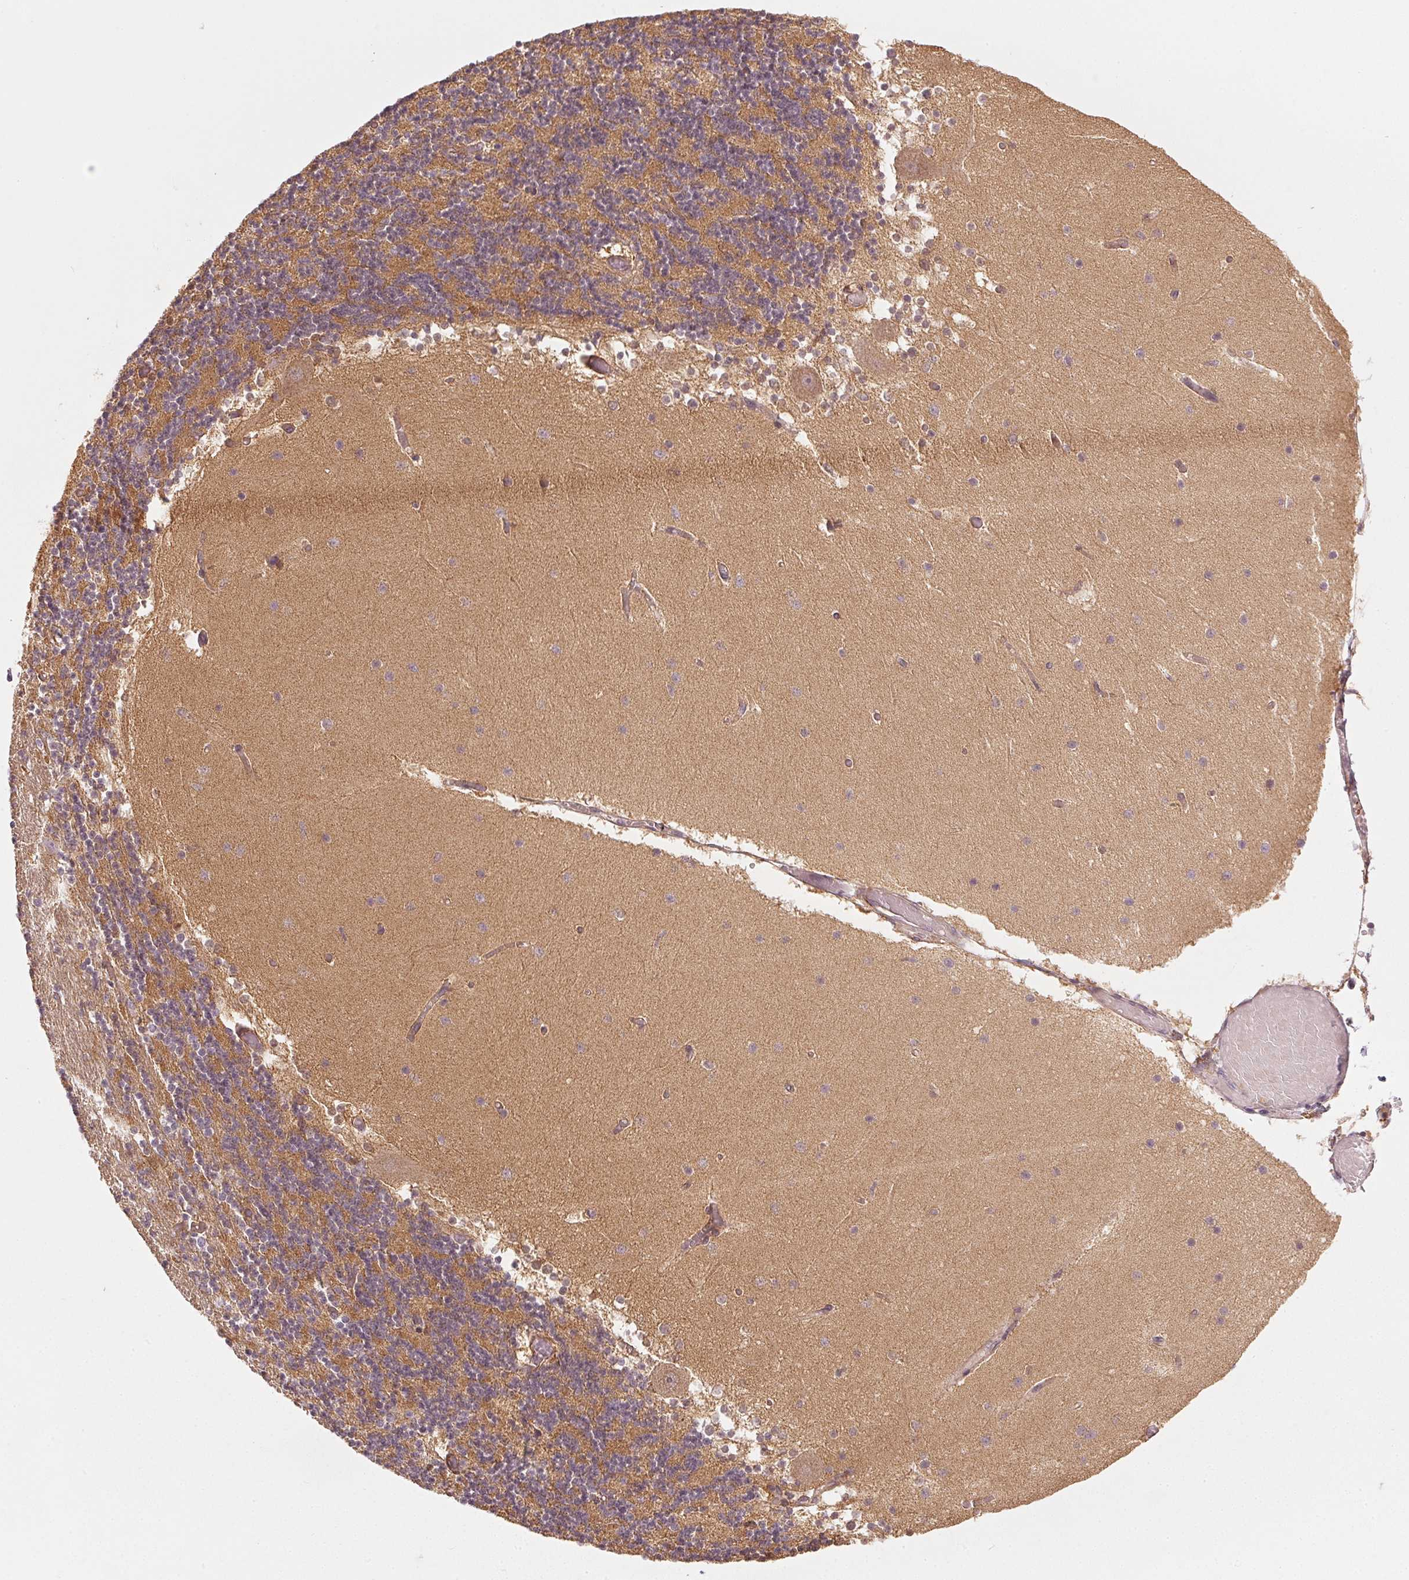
{"staining": {"intensity": "moderate", "quantity": "25%-75%", "location": "cytoplasmic/membranous"}, "tissue": "cerebellum", "cell_type": "Cells in granular layer", "image_type": "normal", "snomed": [{"axis": "morphology", "description": "Normal tissue, NOS"}, {"axis": "topography", "description": "Cerebellum"}], "caption": "Immunohistochemistry (IHC) image of benign cerebellum: human cerebellum stained using IHC demonstrates medium levels of moderate protein expression localized specifically in the cytoplasmic/membranous of cells in granular layer, appearing as a cytoplasmic/membranous brown color.", "gene": "NADK2", "patient": {"sex": "female", "age": 28}}